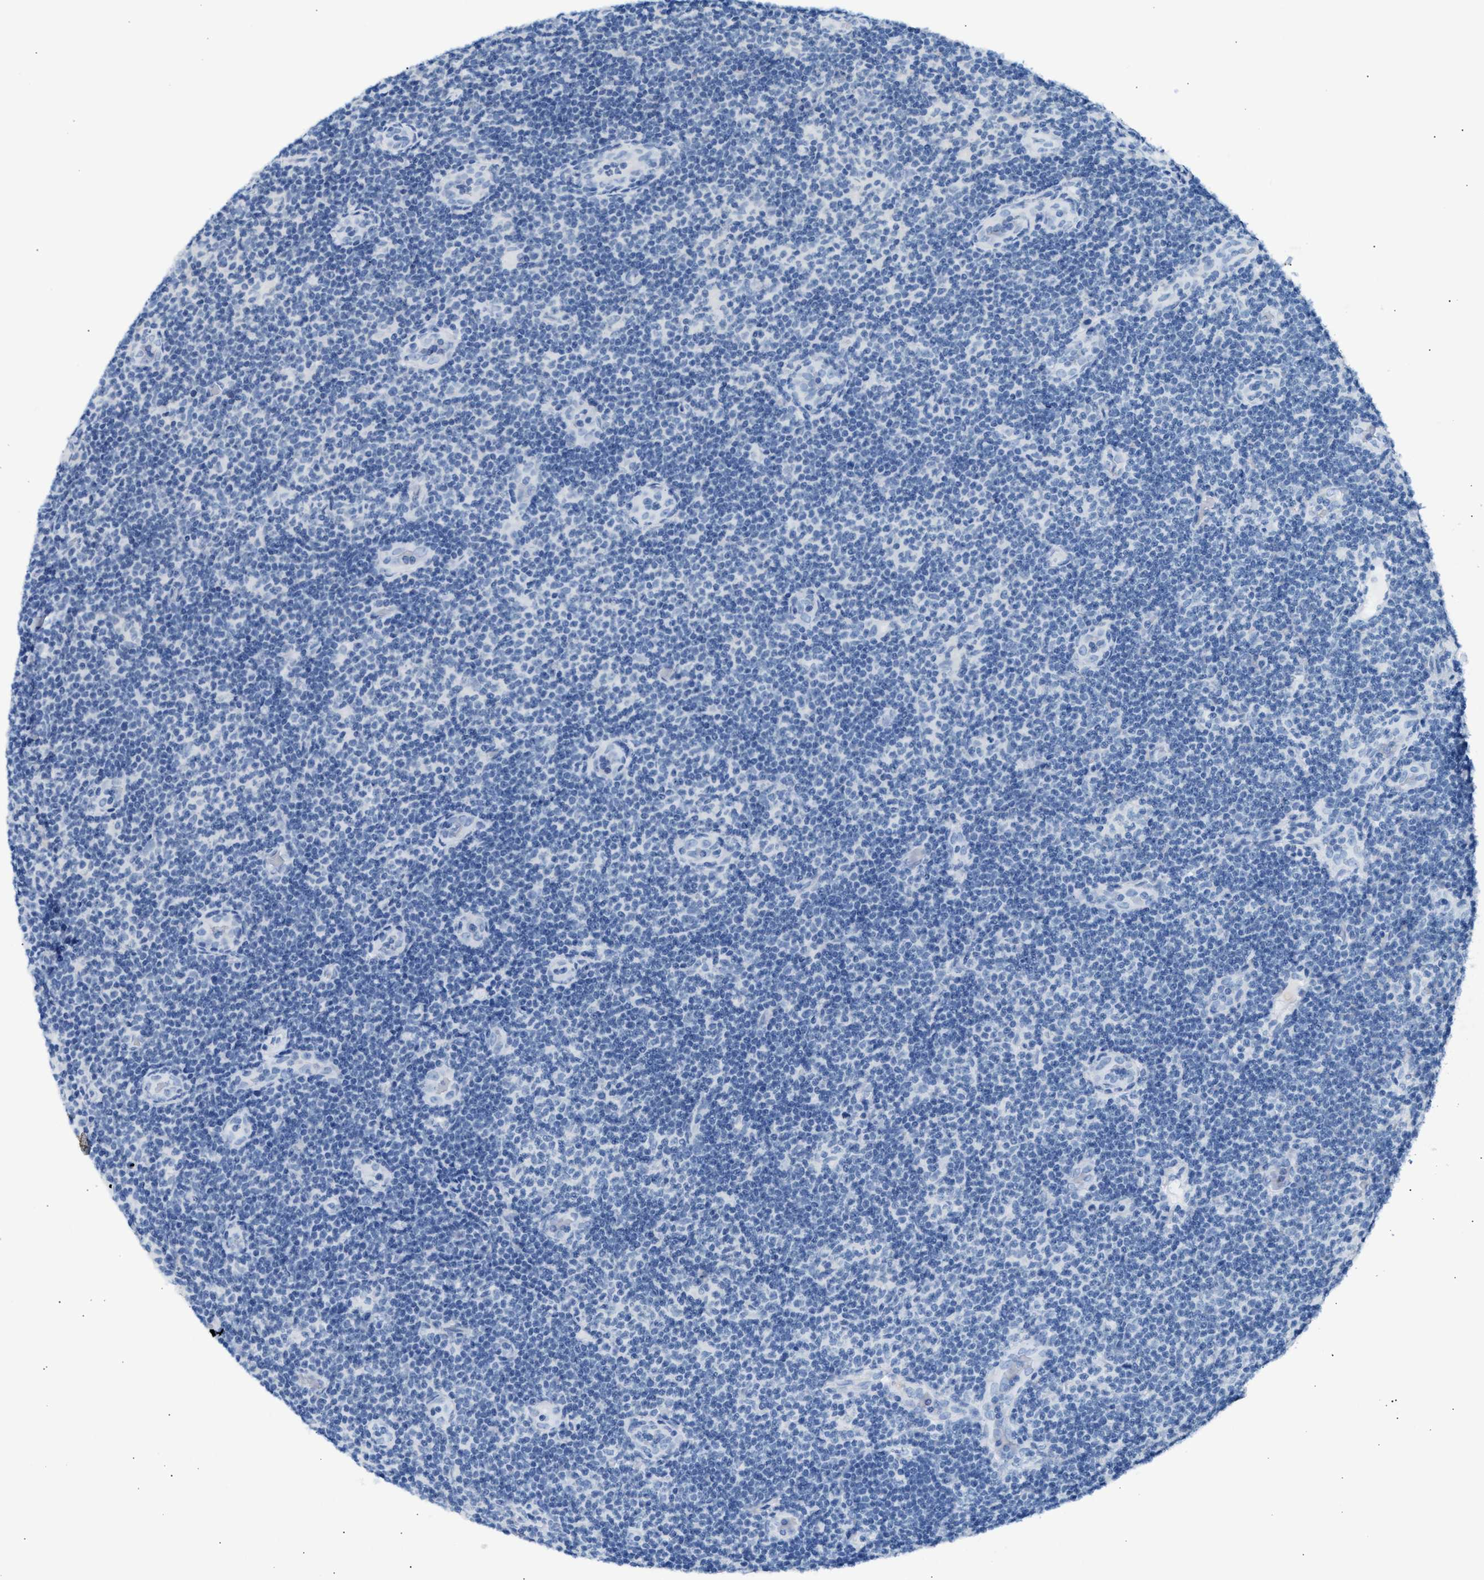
{"staining": {"intensity": "negative", "quantity": "none", "location": "none"}, "tissue": "lymphoma", "cell_type": "Tumor cells", "image_type": "cancer", "snomed": [{"axis": "morphology", "description": "Malignant lymphoma, non-Hodgkin's type, Low grade"}, {"axis": "topography", "description": "Lymph node"}], "caption": "An image of human lymphoma is negative for staining in tumor cells.", "gene": "ERBB2", "patient": {"sex": "male", "age": 83}}